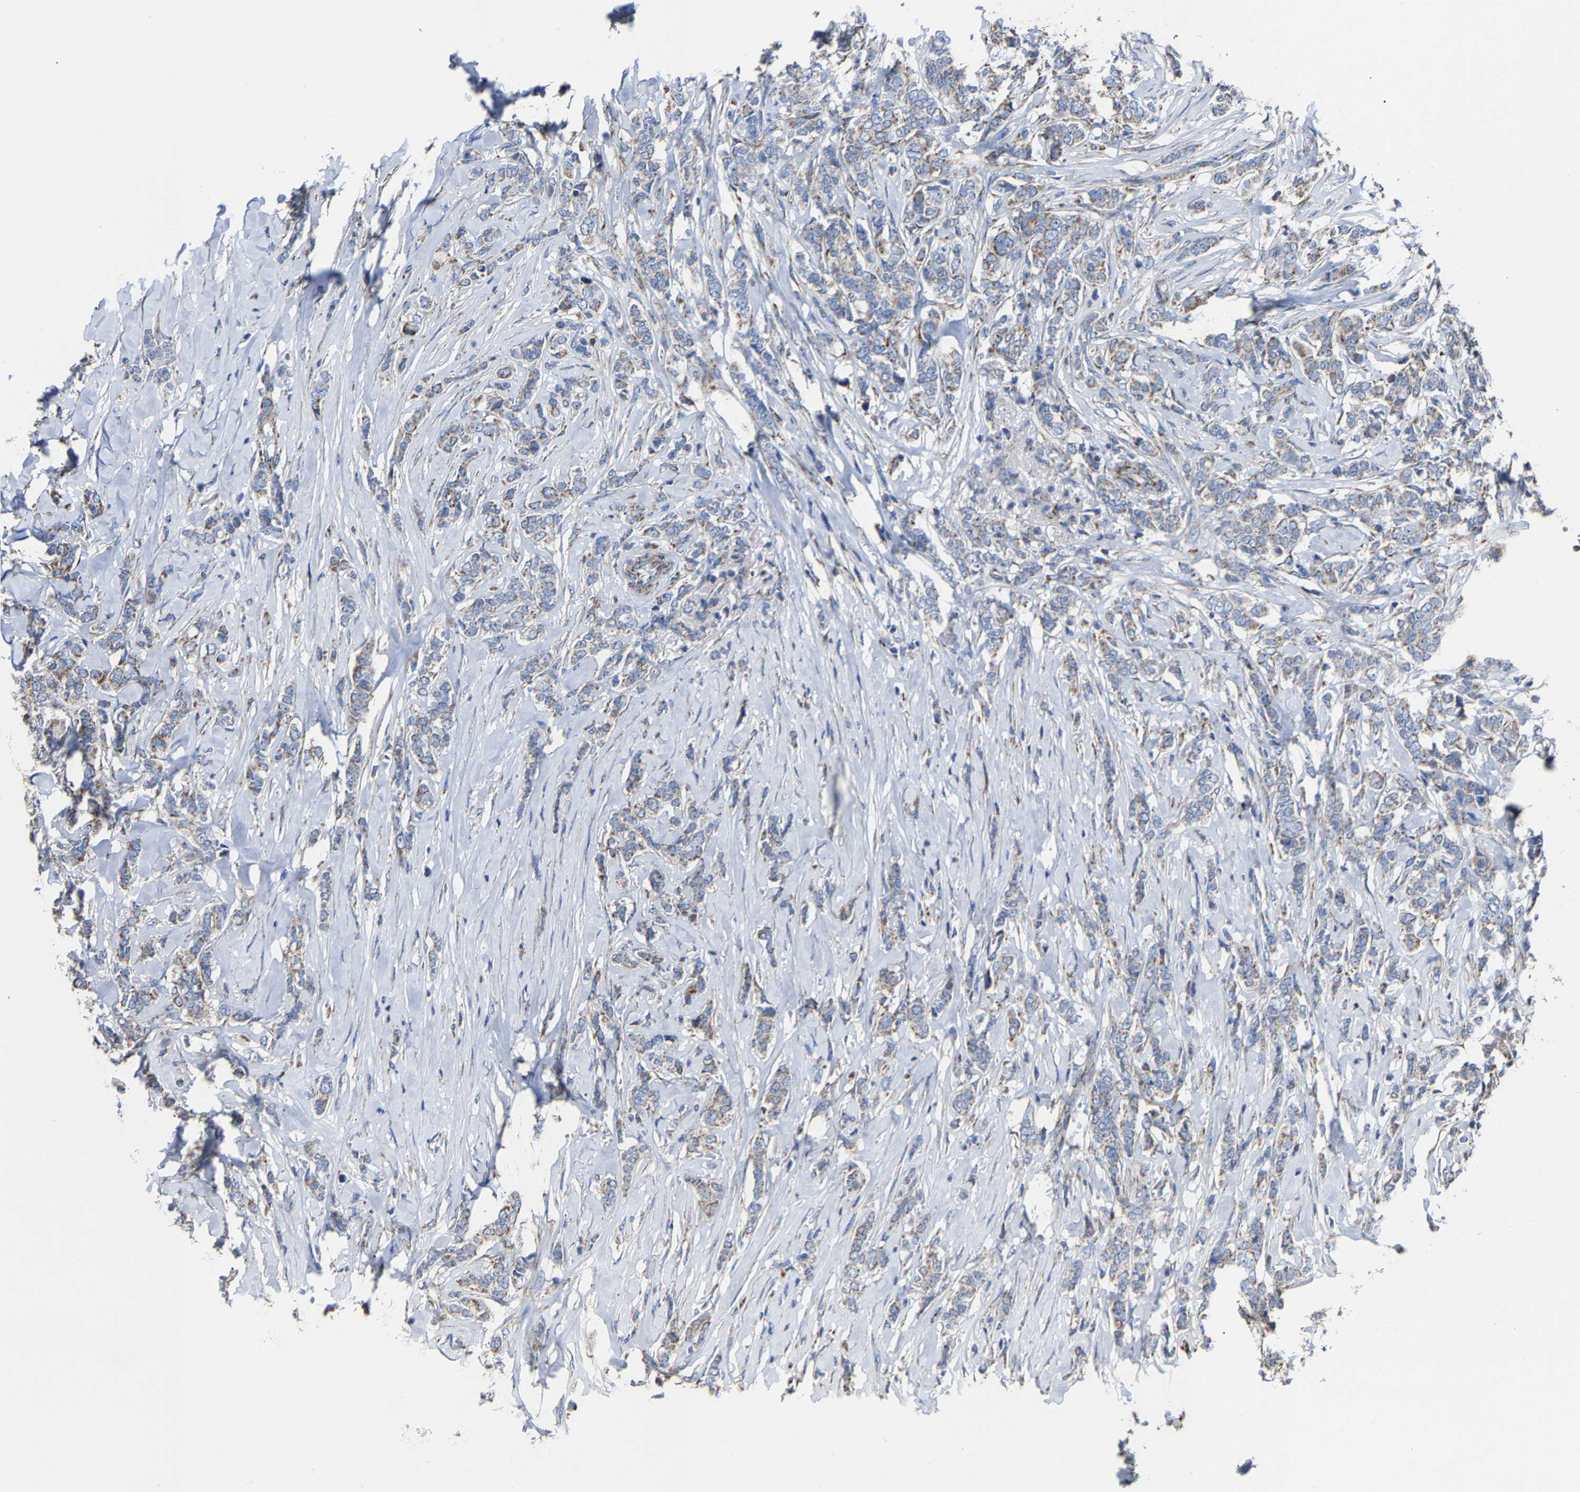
{"staining": {"intensity": "weak", "quantity": ">75%", "location": "cytoplasmic/membranous"}, "tissue": "breast cancer", "cell_type": "Tumor cells", "image_type": "cancer", "snomed": [{"axis": "morphology", "description": "Lobular carcinoma"}, {"axis": "topography", "description": "Skin"}, {"axis": "topography", "description": "Breast"}], "caption": "IHC photomicrograph of breast cancer (lobular carcinoma) stained for a protein (brown), which exhibits low levels of weak cytoplasmic/membranous staining in approximately >75% of tumor cells.", "gene": "NDUFV3", "patient": {"sex": "female", "age": 46}}